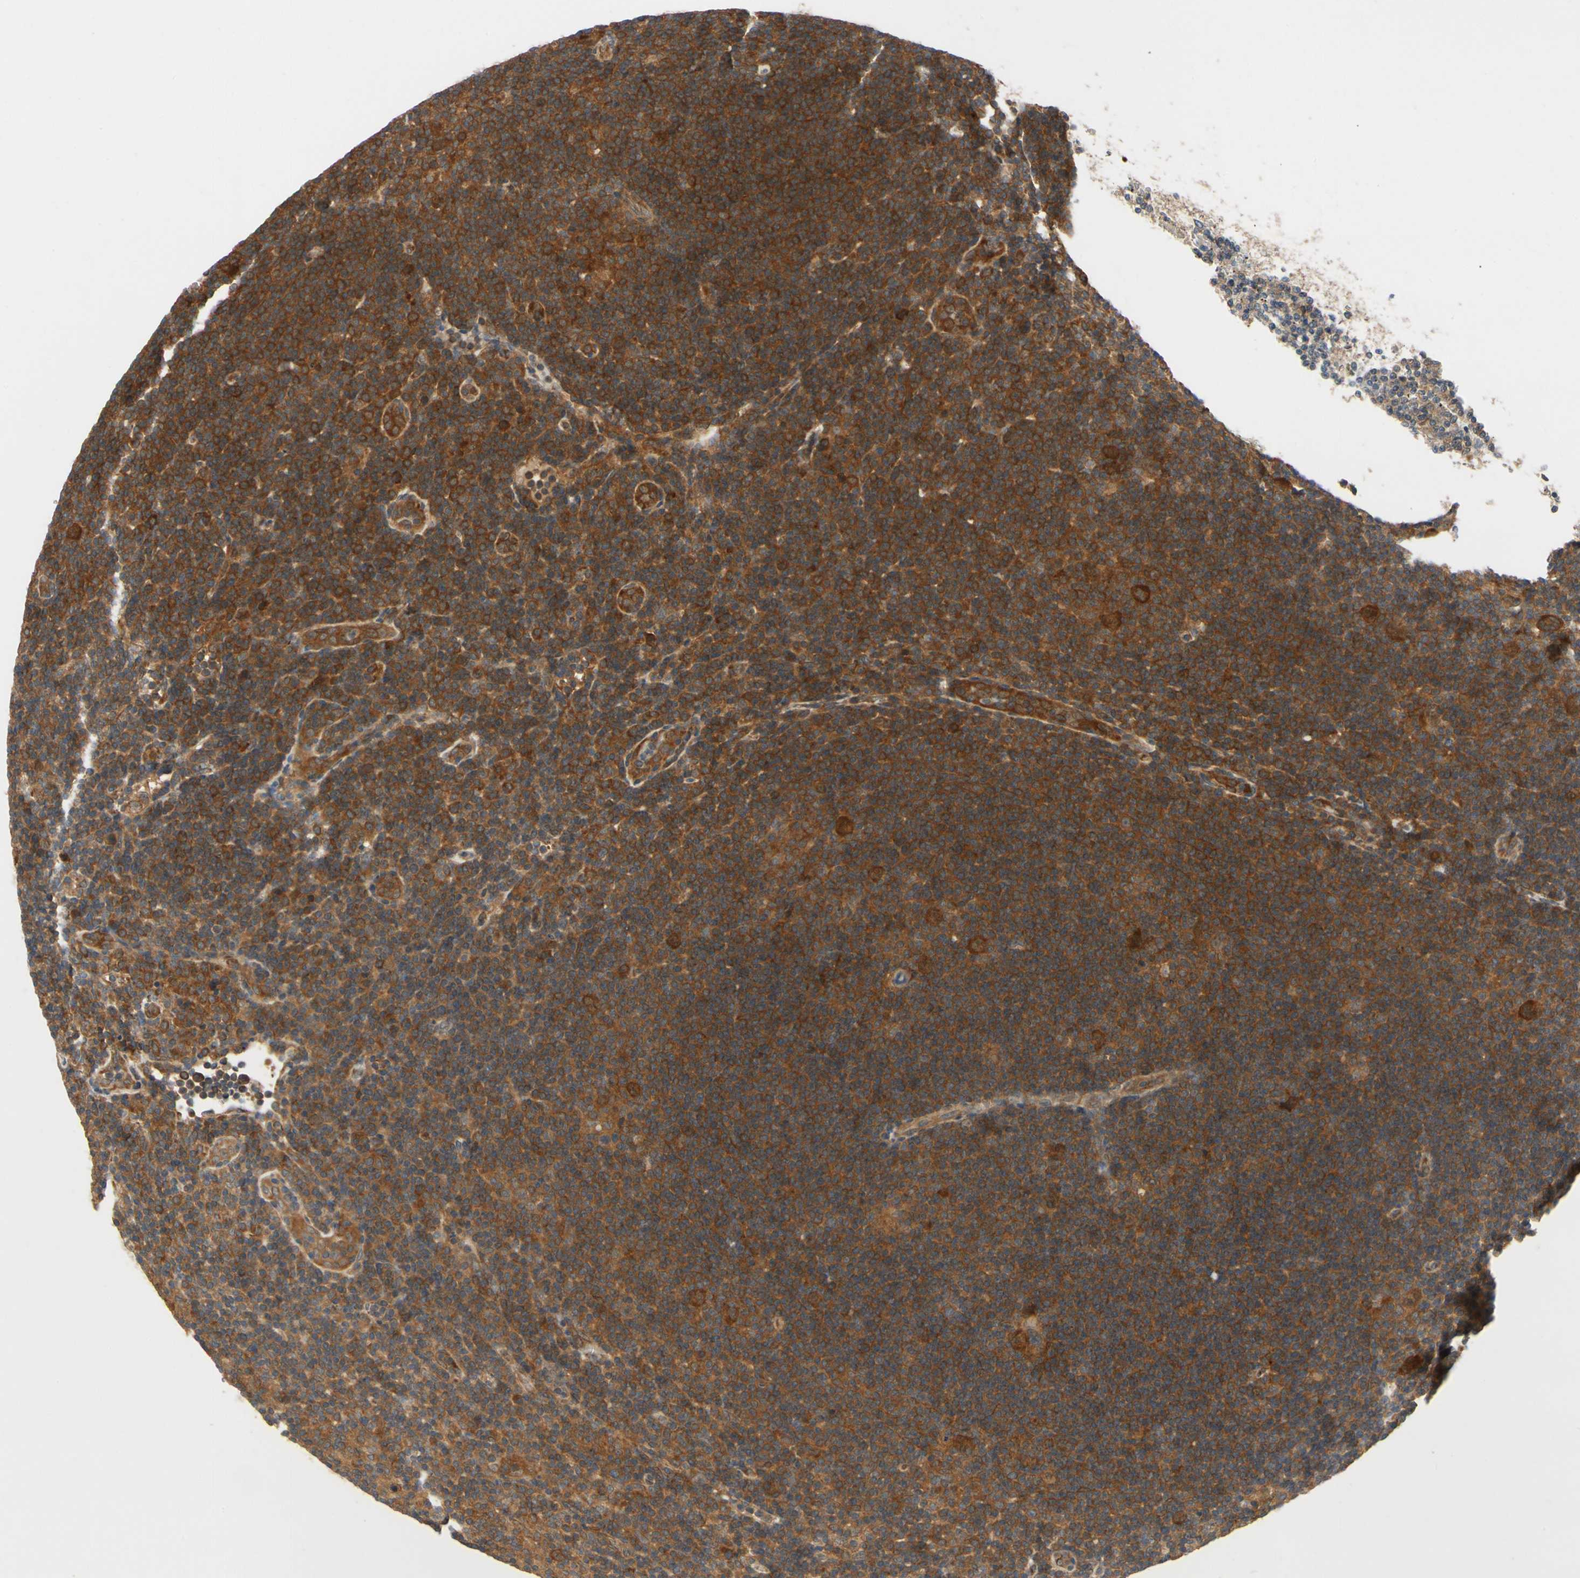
{"staining": {"intensity": "strong", "quantity": ">75%", "location": "cytoplasmic/membranous"}, "tissue": "lymphoma", "cell_type": "Tumor cells", "image_type": "cancer", "snomed": [{"axis": "morphology", "description": "Hodgkin's disease, NOS"}, {"axis": "topography", "description": "Lymph node"}], "caption": "Immunohistochemistry (IHC) micrograph of human lymphoma stained for a protein (brown), which reveals high levels of strong cytoplasmic/membranous expression in approximately >75% of tumor cells.", "gene": "TDRP", "patient": {"sex": "female", "age": 57}}